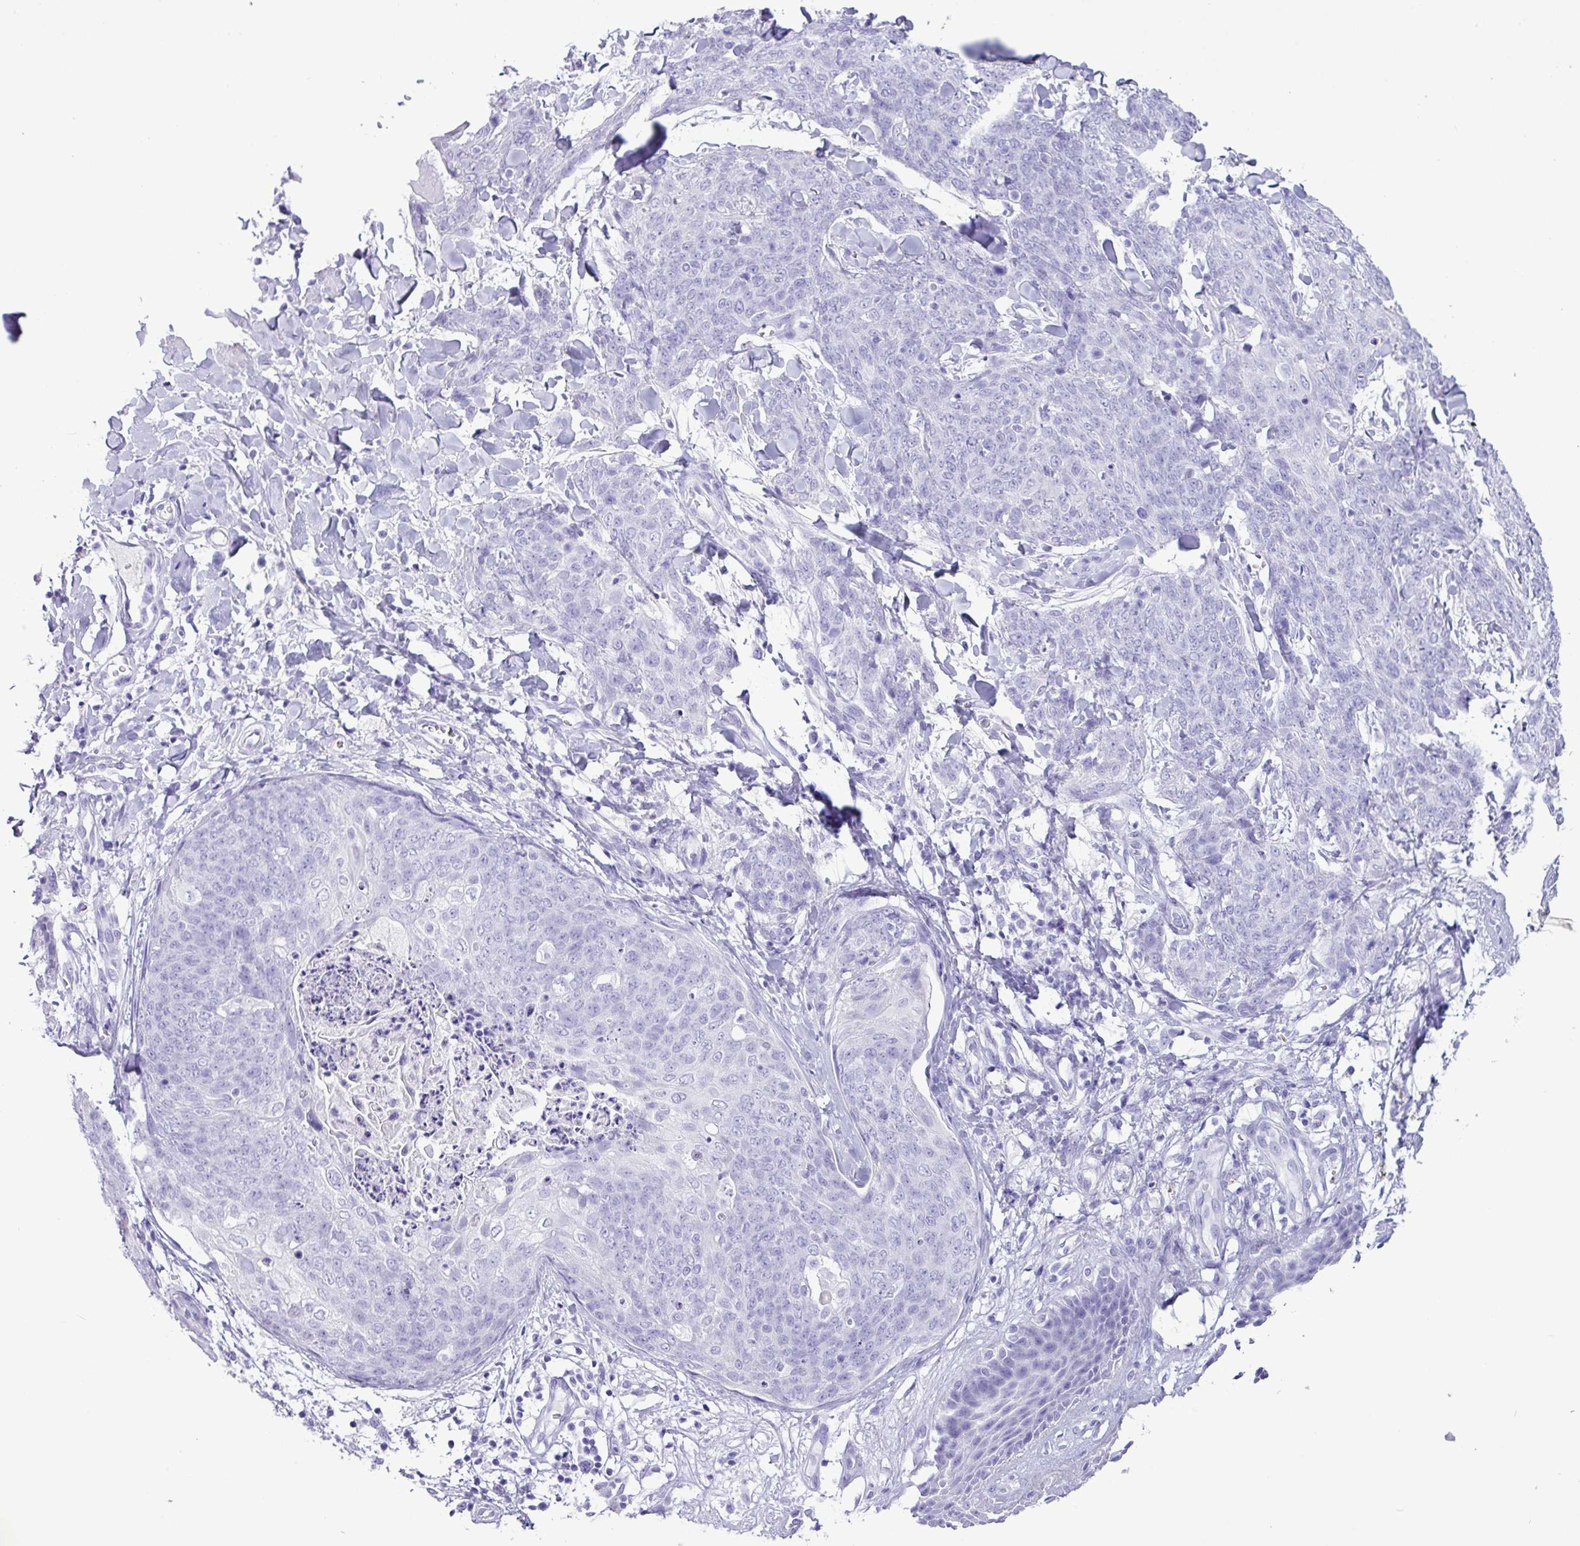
{"staining": {"intensity": "negative", "quantity": "none", "location": "none"}, "tissue": "skin cancer", "cell_type": "Tumor cells", "image_type": "cancer", "snomed": [{"axis": "morphology", "description": "Squamous cell carcinoma, NOS"}, {"axis": "topography", "description": "Skin"}, {"axis": "topography", "description": "Vulva"}], "caption": "Photomicrograph shows no significant protein expression in tumor cells of skin cancer. (Brightfield microscopy of DAB (3,3'-diaminobenzidine) immunohistochemistry at high magnification).", "gene": "CKMT2", "patient": {"sex": "female", "age": 85}}